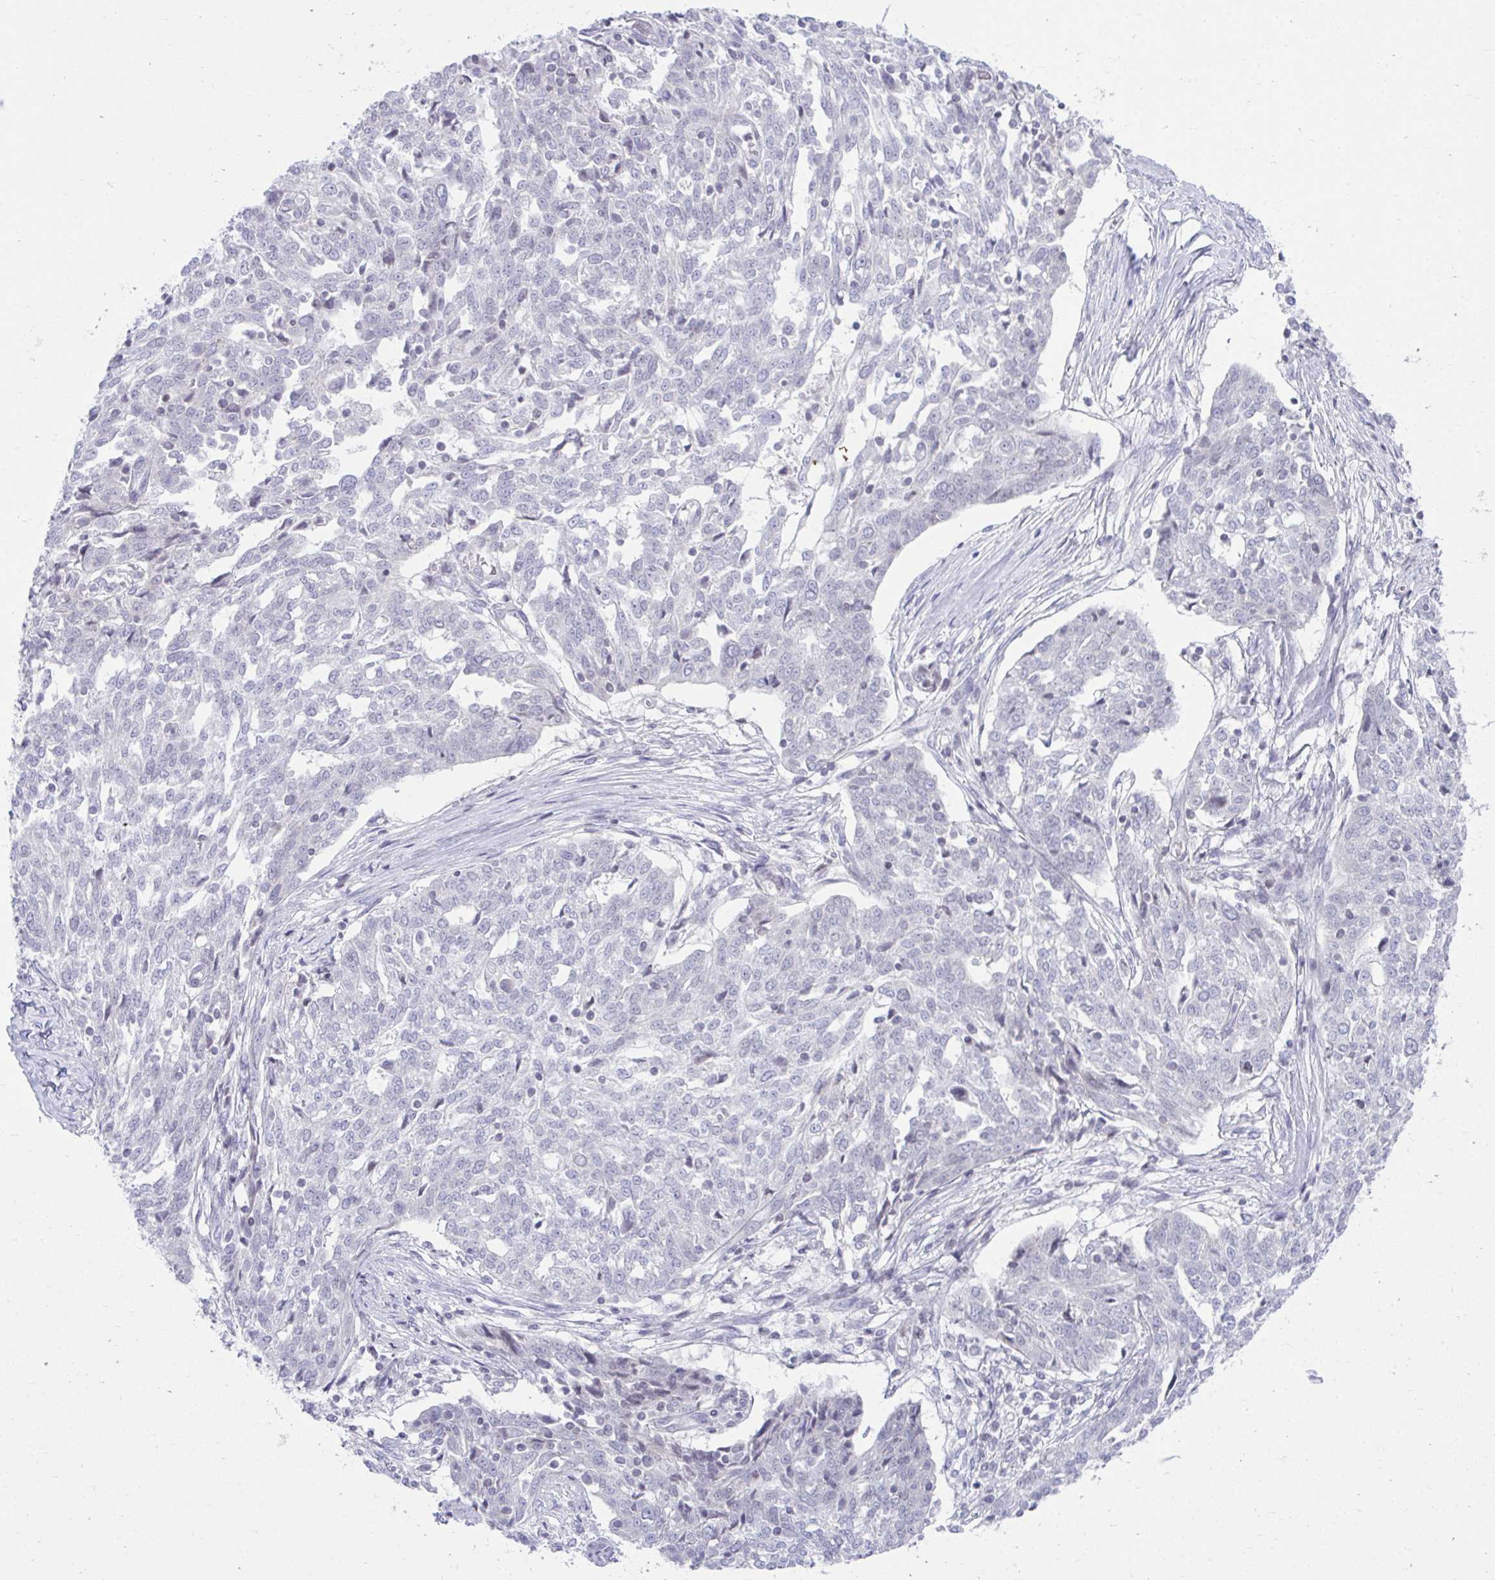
{"staining": {"intensity": "negative", "quantity": "none", "location": "none"}, "tissue": "ovarian cancer", "cell_type": "Tumor cells", "image_type": "cancer", "snomed": [{"axis": "morphology", "description": "Cystadenocarcinoma, serous, NOS"}, {"axis": "topography", "description": "Ovary"}], "caption": "Tumor cells show no significant protein expression in ovarian cancer.", "gene": "OR7A5", "patient": {"sex": "female", "age": 67}}